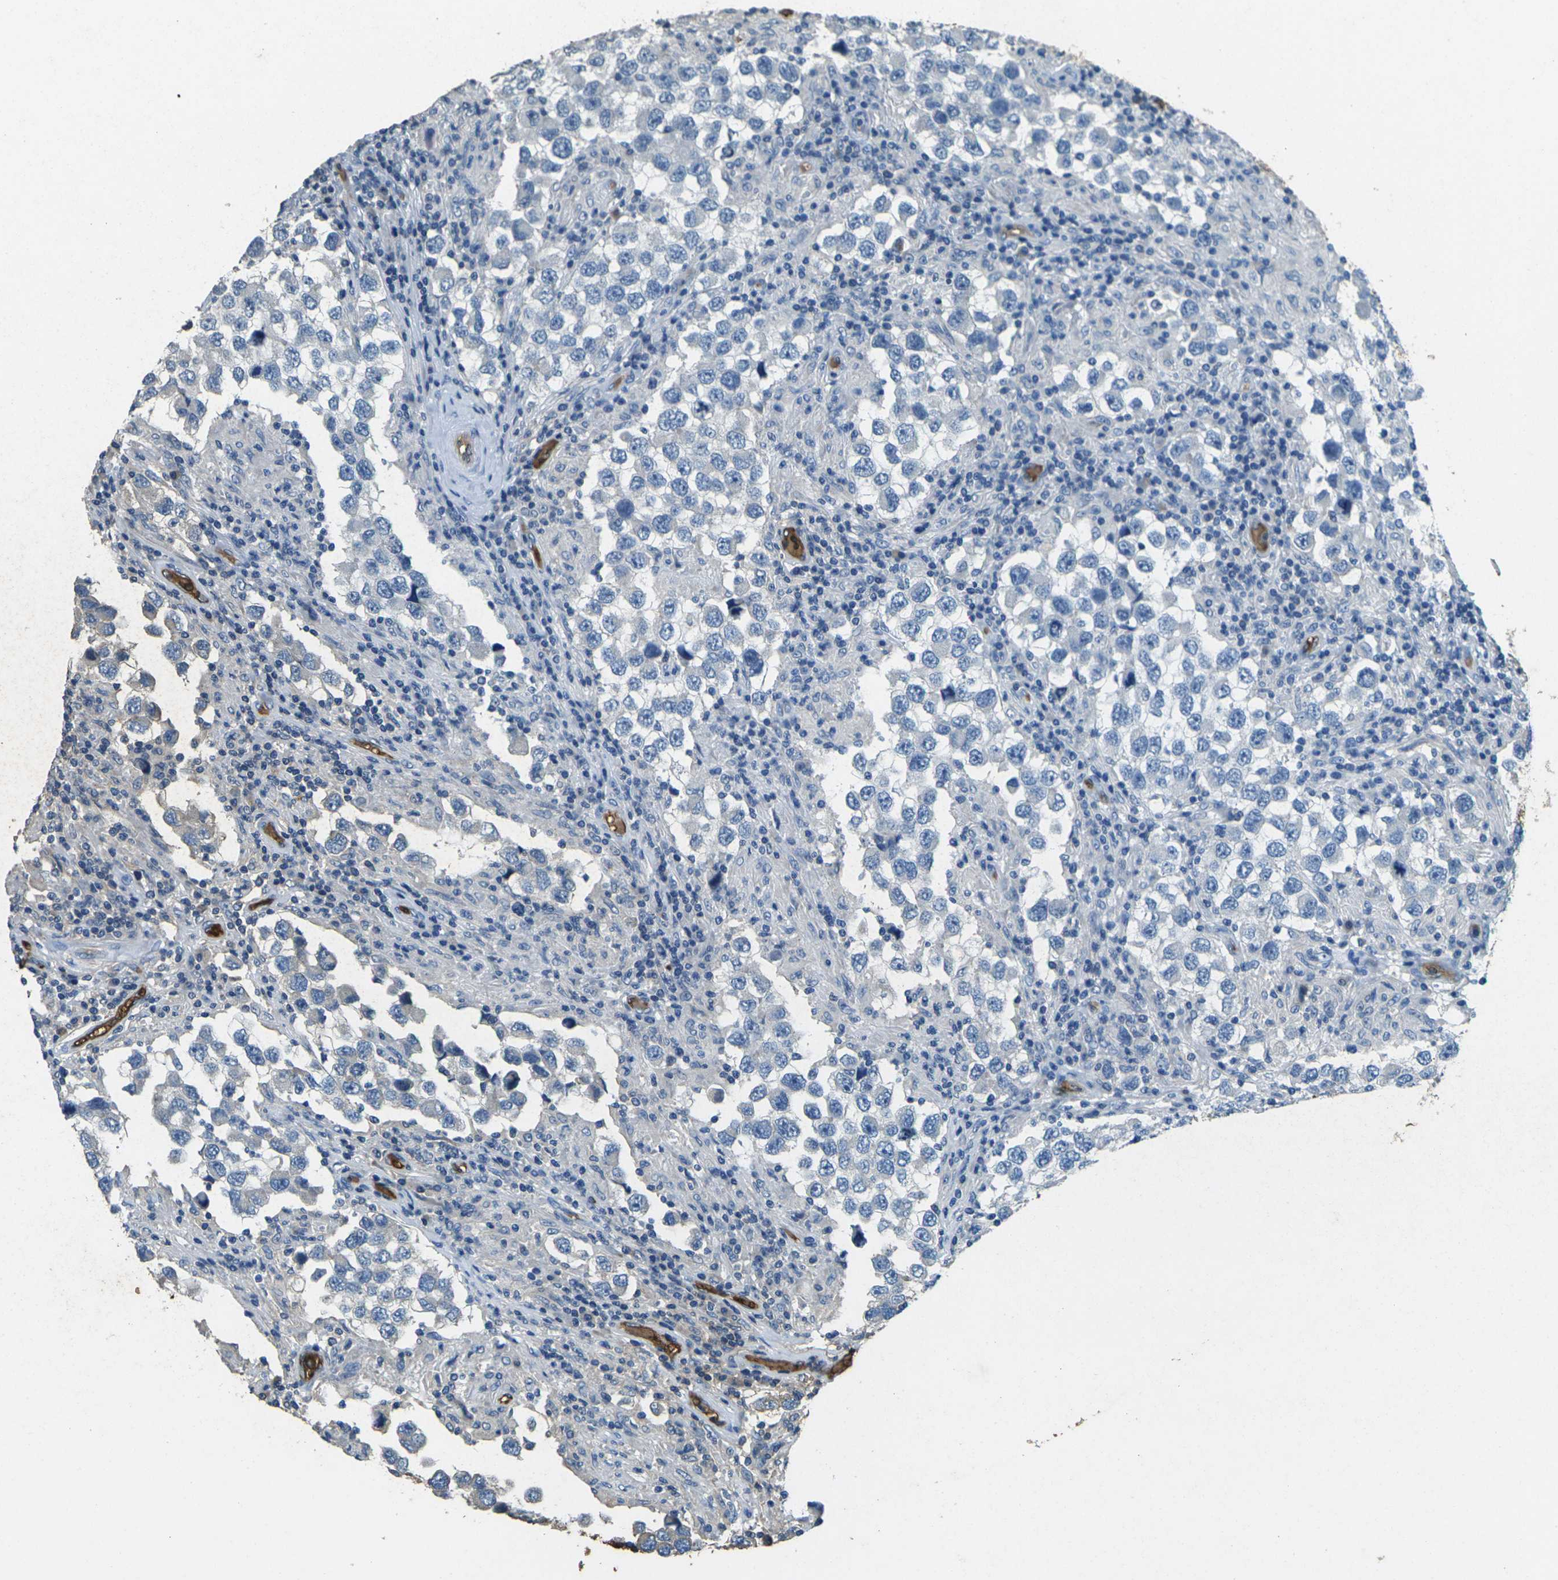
{"staining": {"intensity": "negative", "quantity": "none", "location": "none"}, "tissue": "testis cancer", "cell_type": "Tumor cells", "image_type": "cancer", "snomed": [{"axis": "morphology", "description": "Carcinoma, Embryonal, NOS"}, {"axis": "topography", "description": "Testis"}], "caption": "Image shows no protein positivity in tumor cells of testis embryonal carcinoma tissue.", "gene": "HBB", "patient": {"sex": "male", "age": 21}}